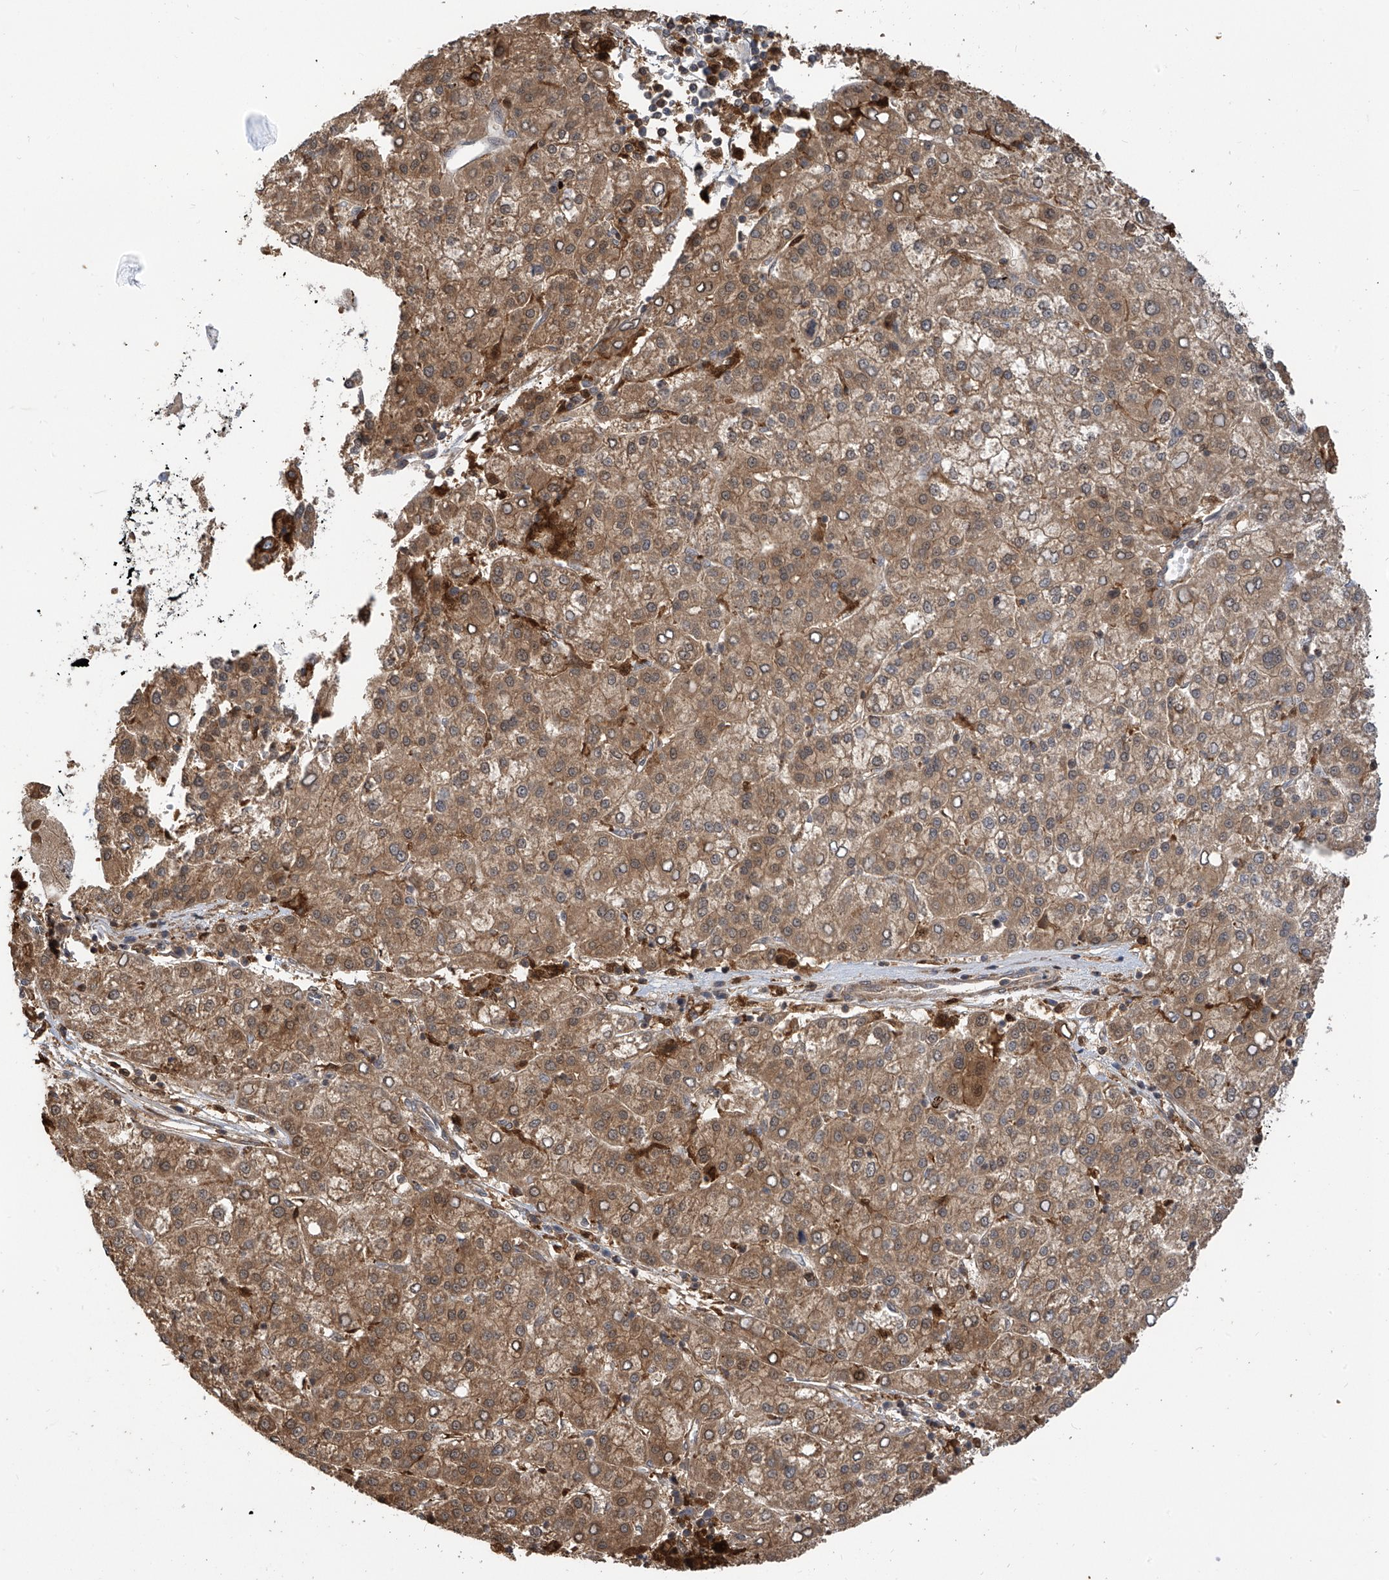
{"staining": {"intensity": "moderate", "quantity": ">75%", "location": "cytoplasmic/membranous"}, "tissue": "liver cancer", "cell_type": "Tumor cells", "image_type": "cancer", "snomed": [{"axis": "morphology", "description": "Carcinoma, Hepatocellular, NOS"}, {"axis": "topography", "description": "Liver"}], "caption": "Immunohistochemical staining of liver cancer (hepatocellular carcinoma) reveals moderate cytoplasmic/membranous protein positivity in approximately >75% of tumor cells.", "gene": "ATAD2B", "patient": {"sex": "female", "age": 58}}